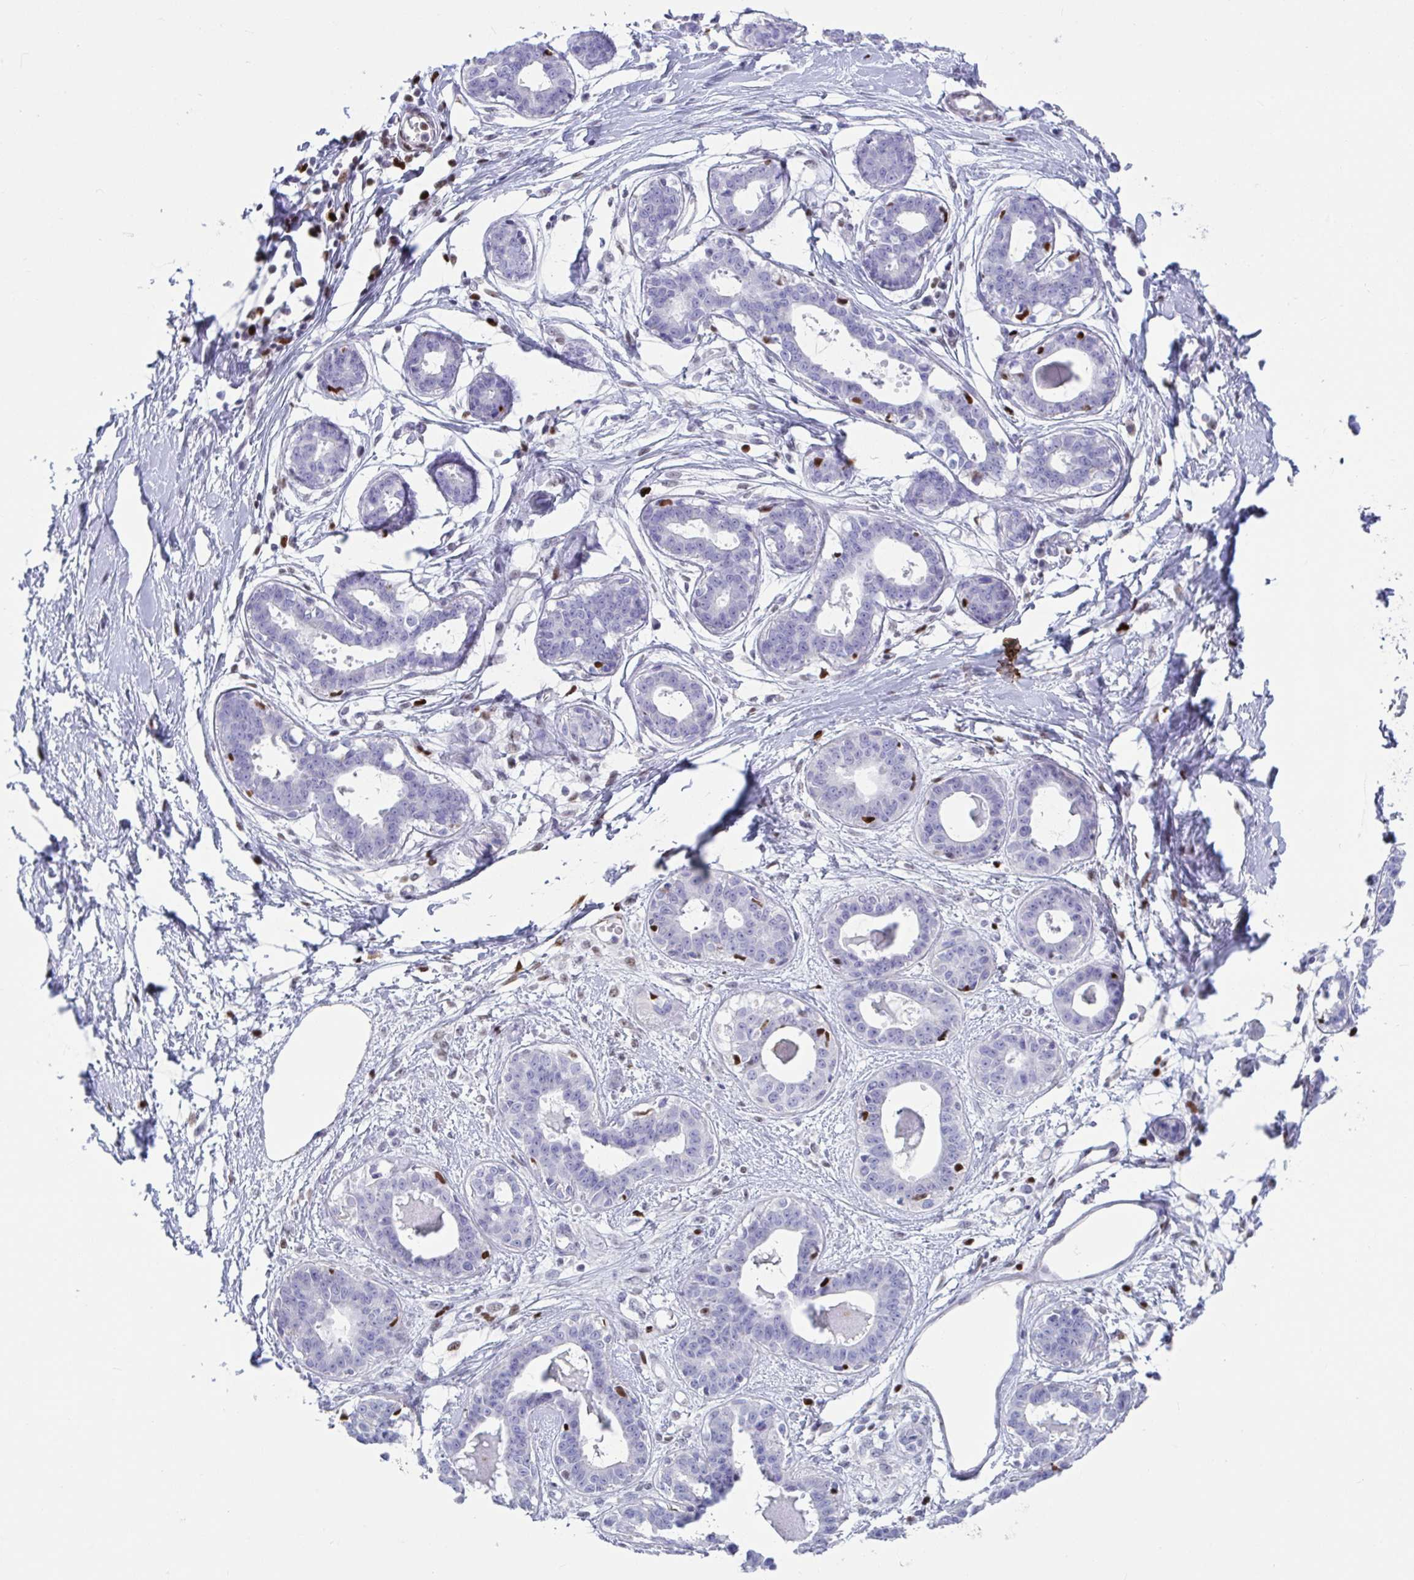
{"staining": {"intensity": "negative", "quantity": "none", "location": "none"}, "tissue": "breast", "cell_type": "Adipocytes", "image_type": "normal", "snomed": [{"axis": "morphology", "description": "Normal tissue, NOS"}, {"axis": "topography", "description": "Breast"}], "caption": "The image displays no significant expression in adipocytes of breast. (Brightfield microscopy of DAB immunohistochemistry (IHC) at high magnification).", "gene": "ZNF586", "patient": {"sex": "female", "age": 45}}